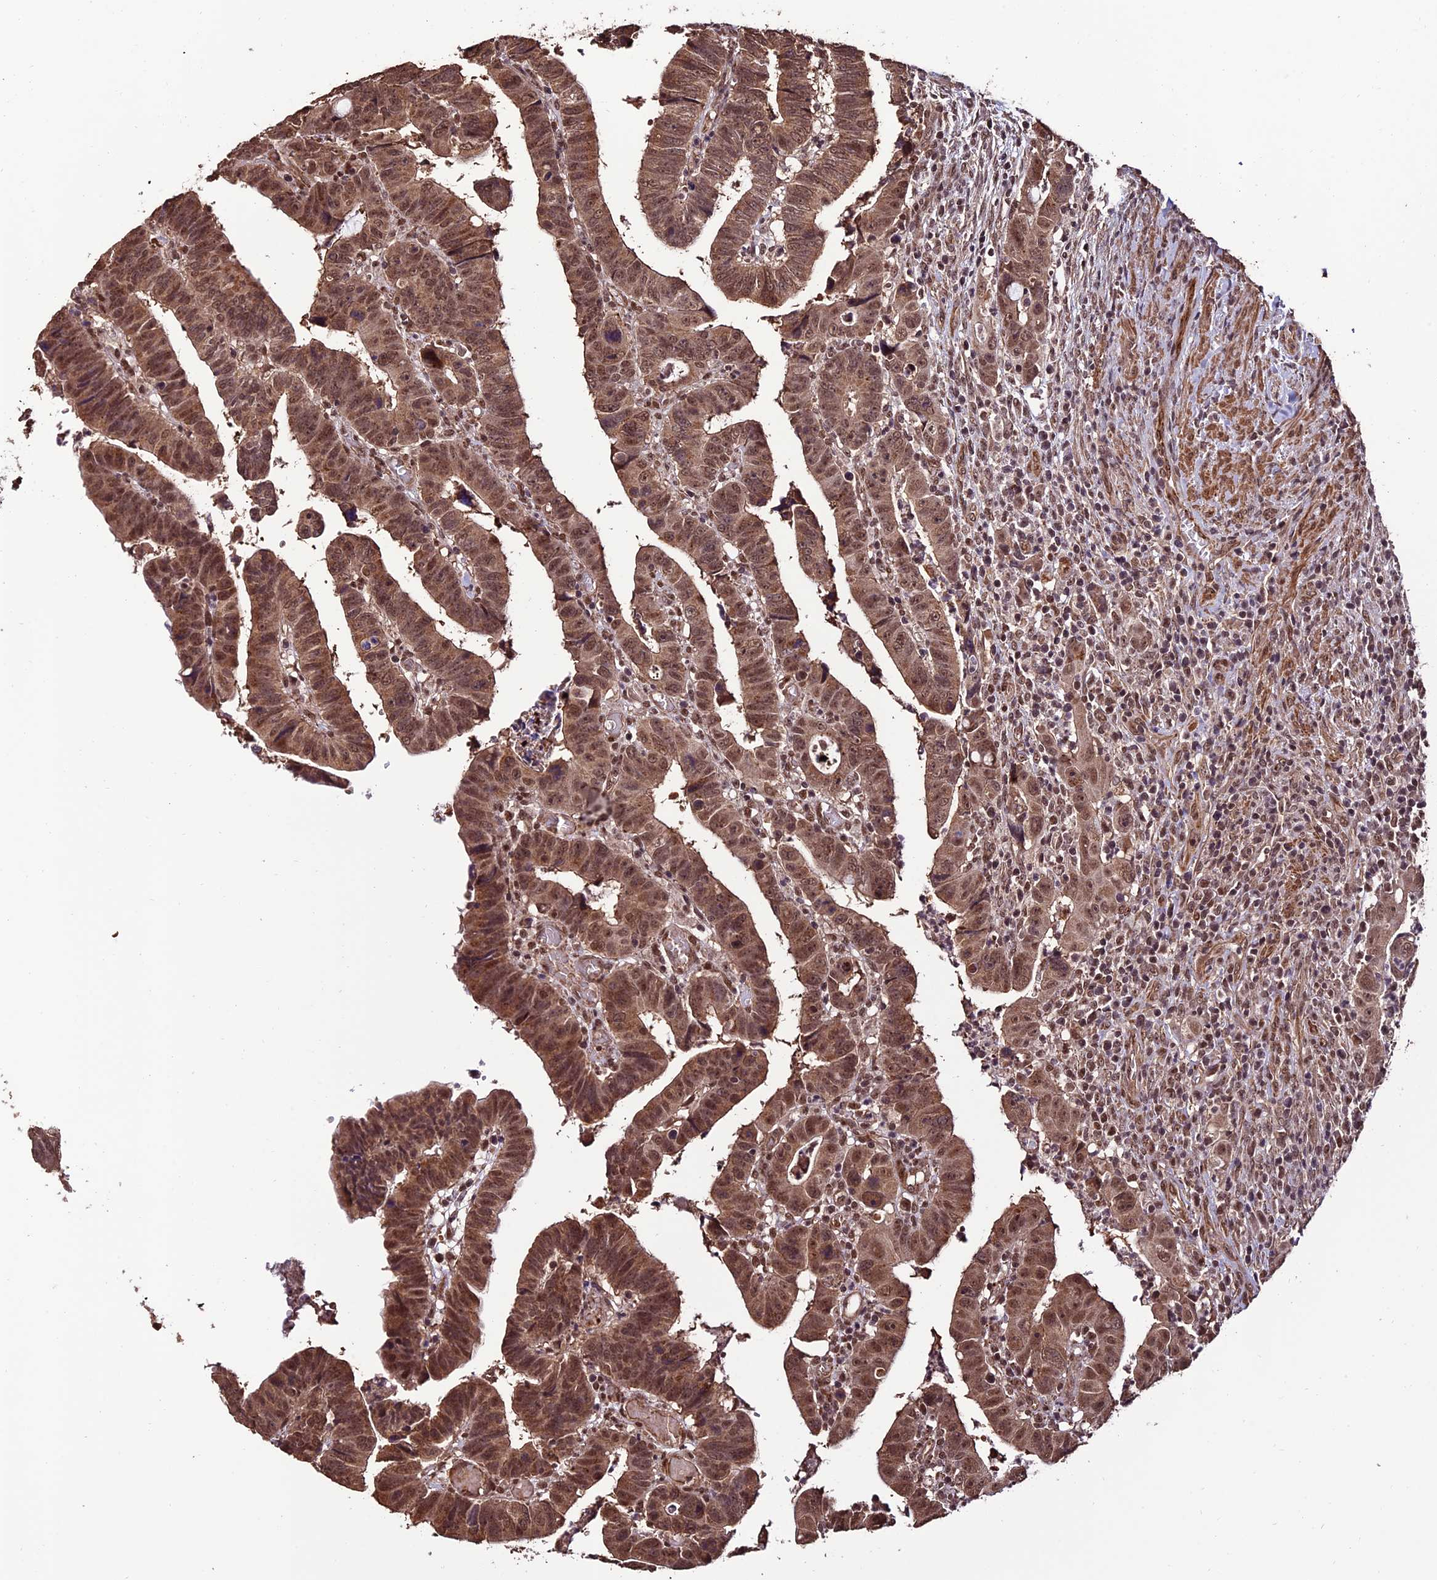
{"staining": {"intensity": "moderate", "quantity": ">75%", "location": "cytoplasmic/membranous,nuclear"}, "tissue": "colorectal cancer", "cell_type": "Tumor cells", "image_type": "cancer", "snomed": [{"axis": "morphology", "description": "Normal tissue, NOS"}, {"axis": "morphology", "description": "Adenocarcinoma, NOS"}, {"axis": "topography", "description": "Rectum"}], "caption": "A brown stain labels moderate cytoplasmic/membranous and nuclear positivity of a protein in colorectal adenocarcinoma tumor cells. (Stains: DAB in brown, nuclei in blue, Microscopy: brightfield microscopy at high magnification).", "gene": "CABIN1", "patient": {"sex": "female", "age": 65}}